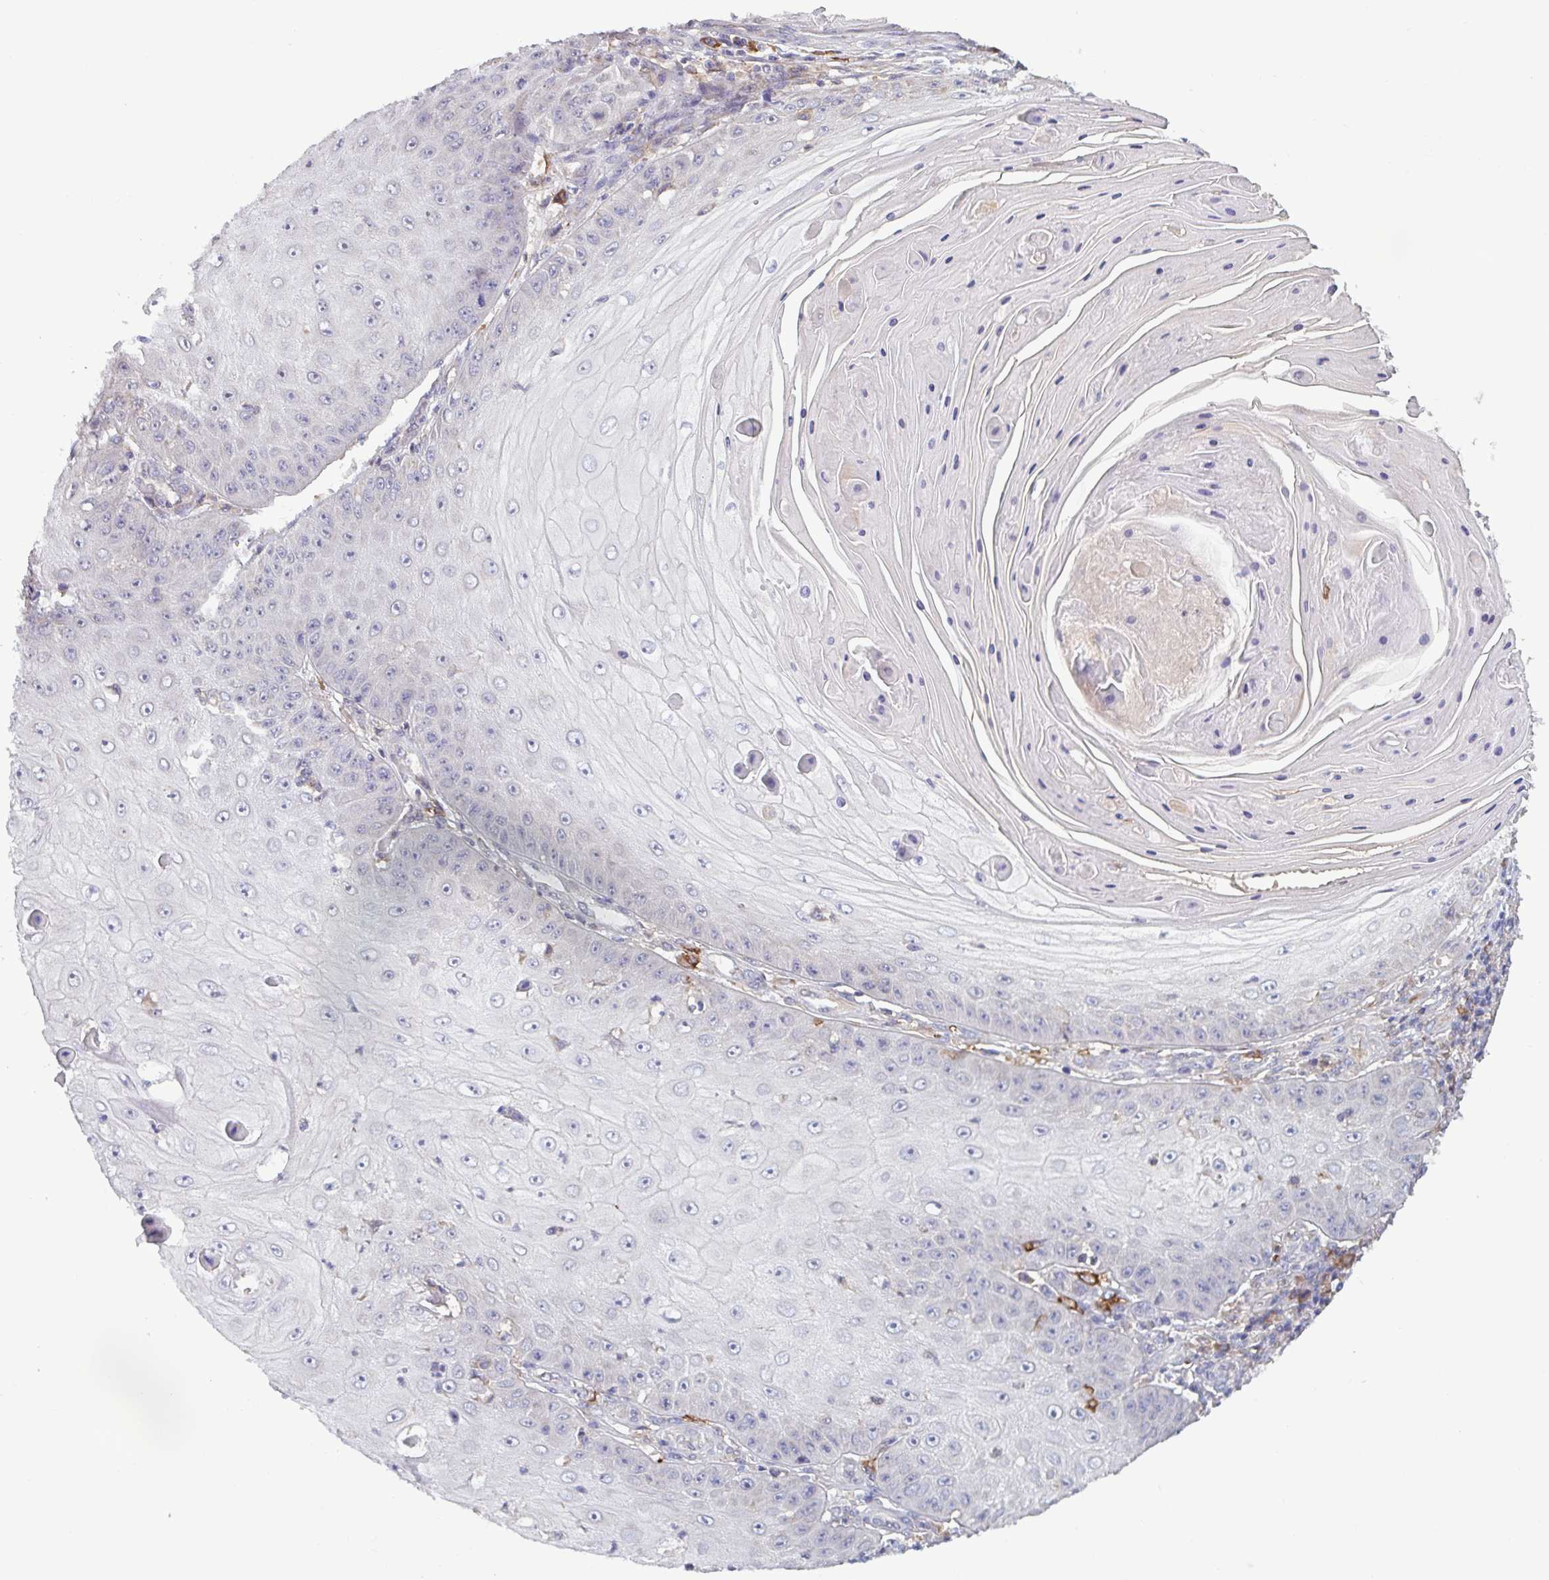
{"staining": {"intensity": "negative", "quantity": "none", "location": "none"}, "tissue": "skin cancer", "cell_type": "Tumor cells", "image_type": "cancer", "snomed": [{"axis": "morphology", "description": "Squamous cell carcinoma, NOS"}, {"axis": "topography", "description": "Skin"}], "caption": "Skin squamous cell carcinoma stained for a protein using immunohistochemistry exhibits no positivity tumor cells.", "gene": "CD1E", "patient": {"sex": "male", "age": 70}}